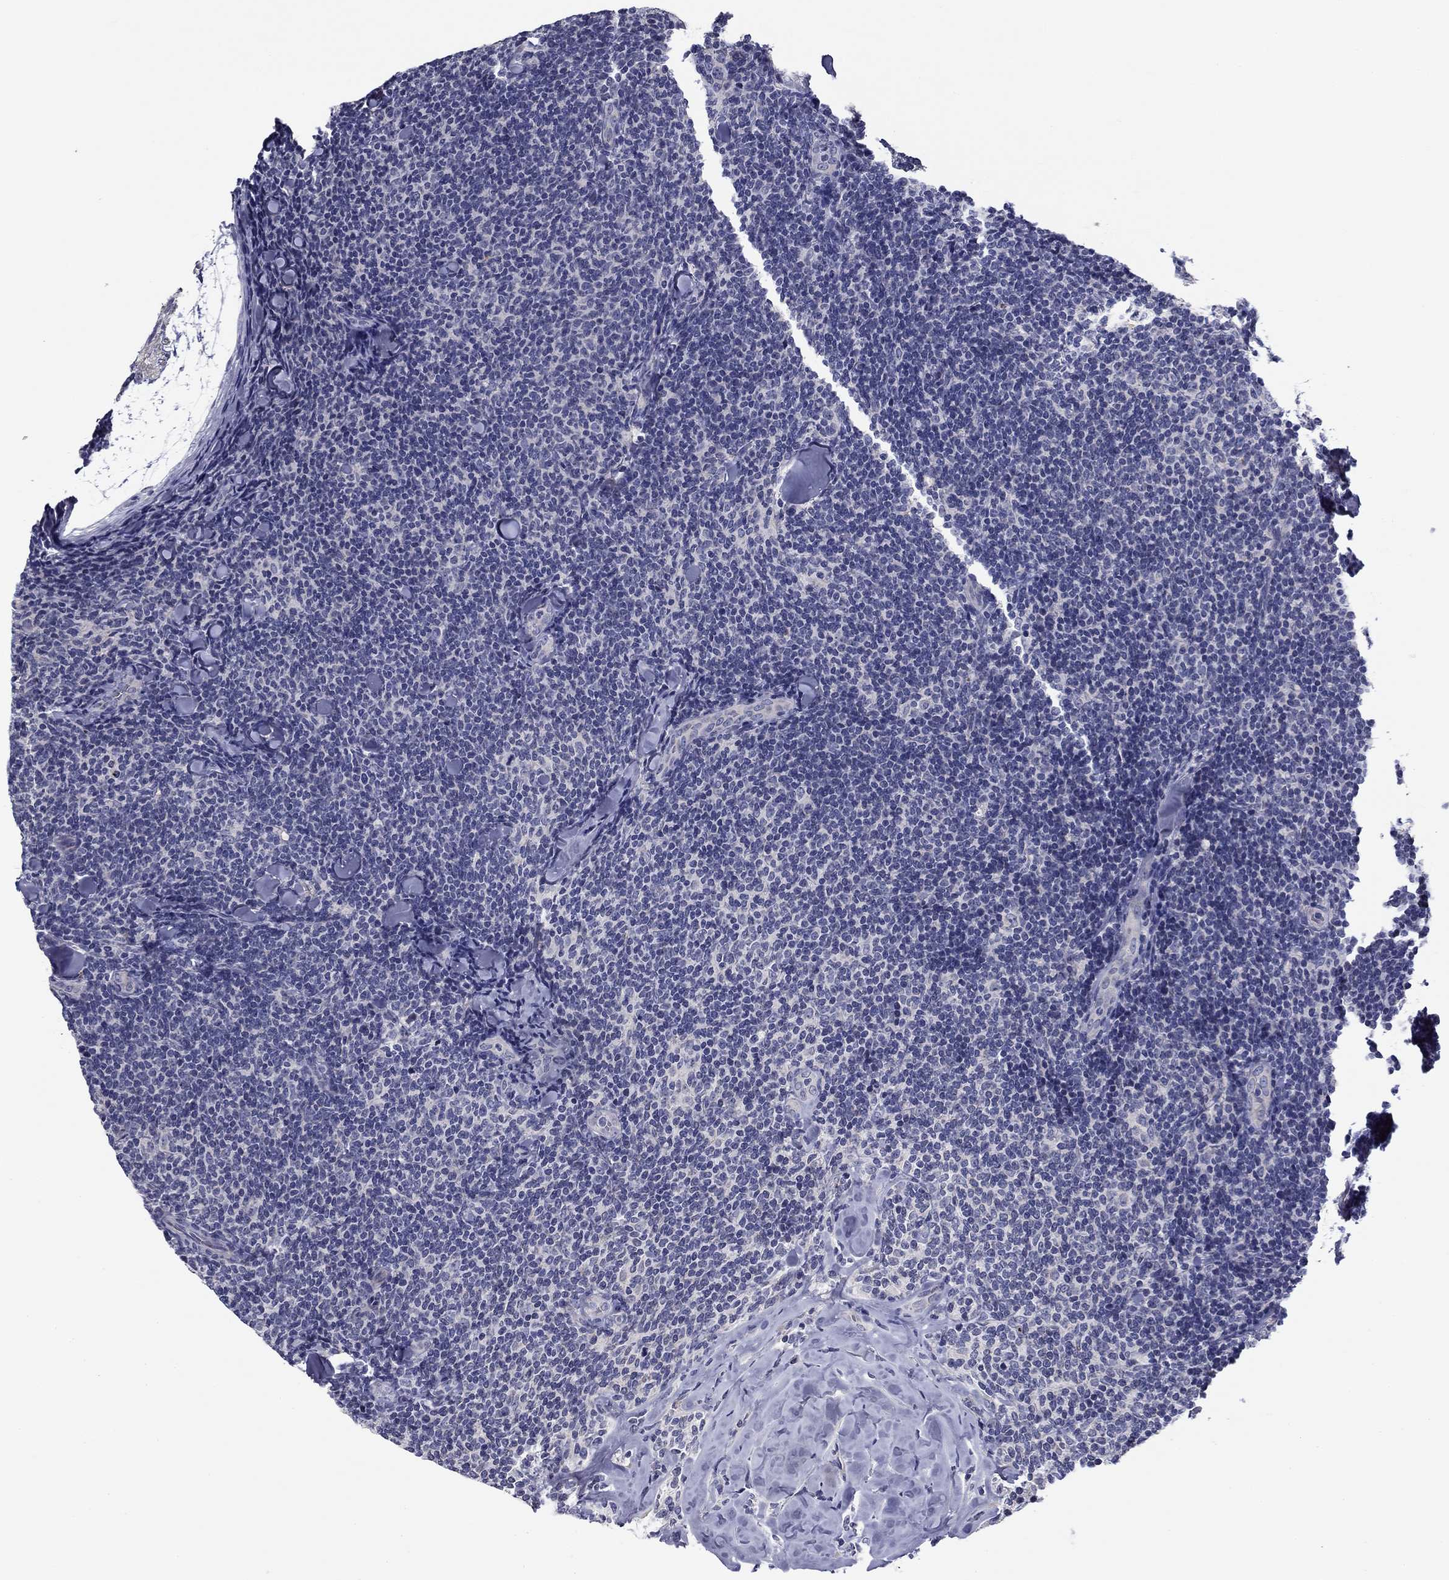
{"staining": {"intensity": "negative", "quantity": "none", "location": "none"}, "tissue": "lymphoma", "cell_type": "Tumor cells", "image_type": "cancer", "snomed": [{"axis": "morphology", "description": "Malignant lymphoma, non-Hodgkin's type, Low grade"}, {"axis": "topography", "description": "Lymph node"}], "caption": "This is an IHC histopathology image of low-grade malignant lymphoma, non-Hodgkin's type. There is no expression in tumor cells.", "gene": "SPATA7", "patient": {"sex": "female", "age": 56}}